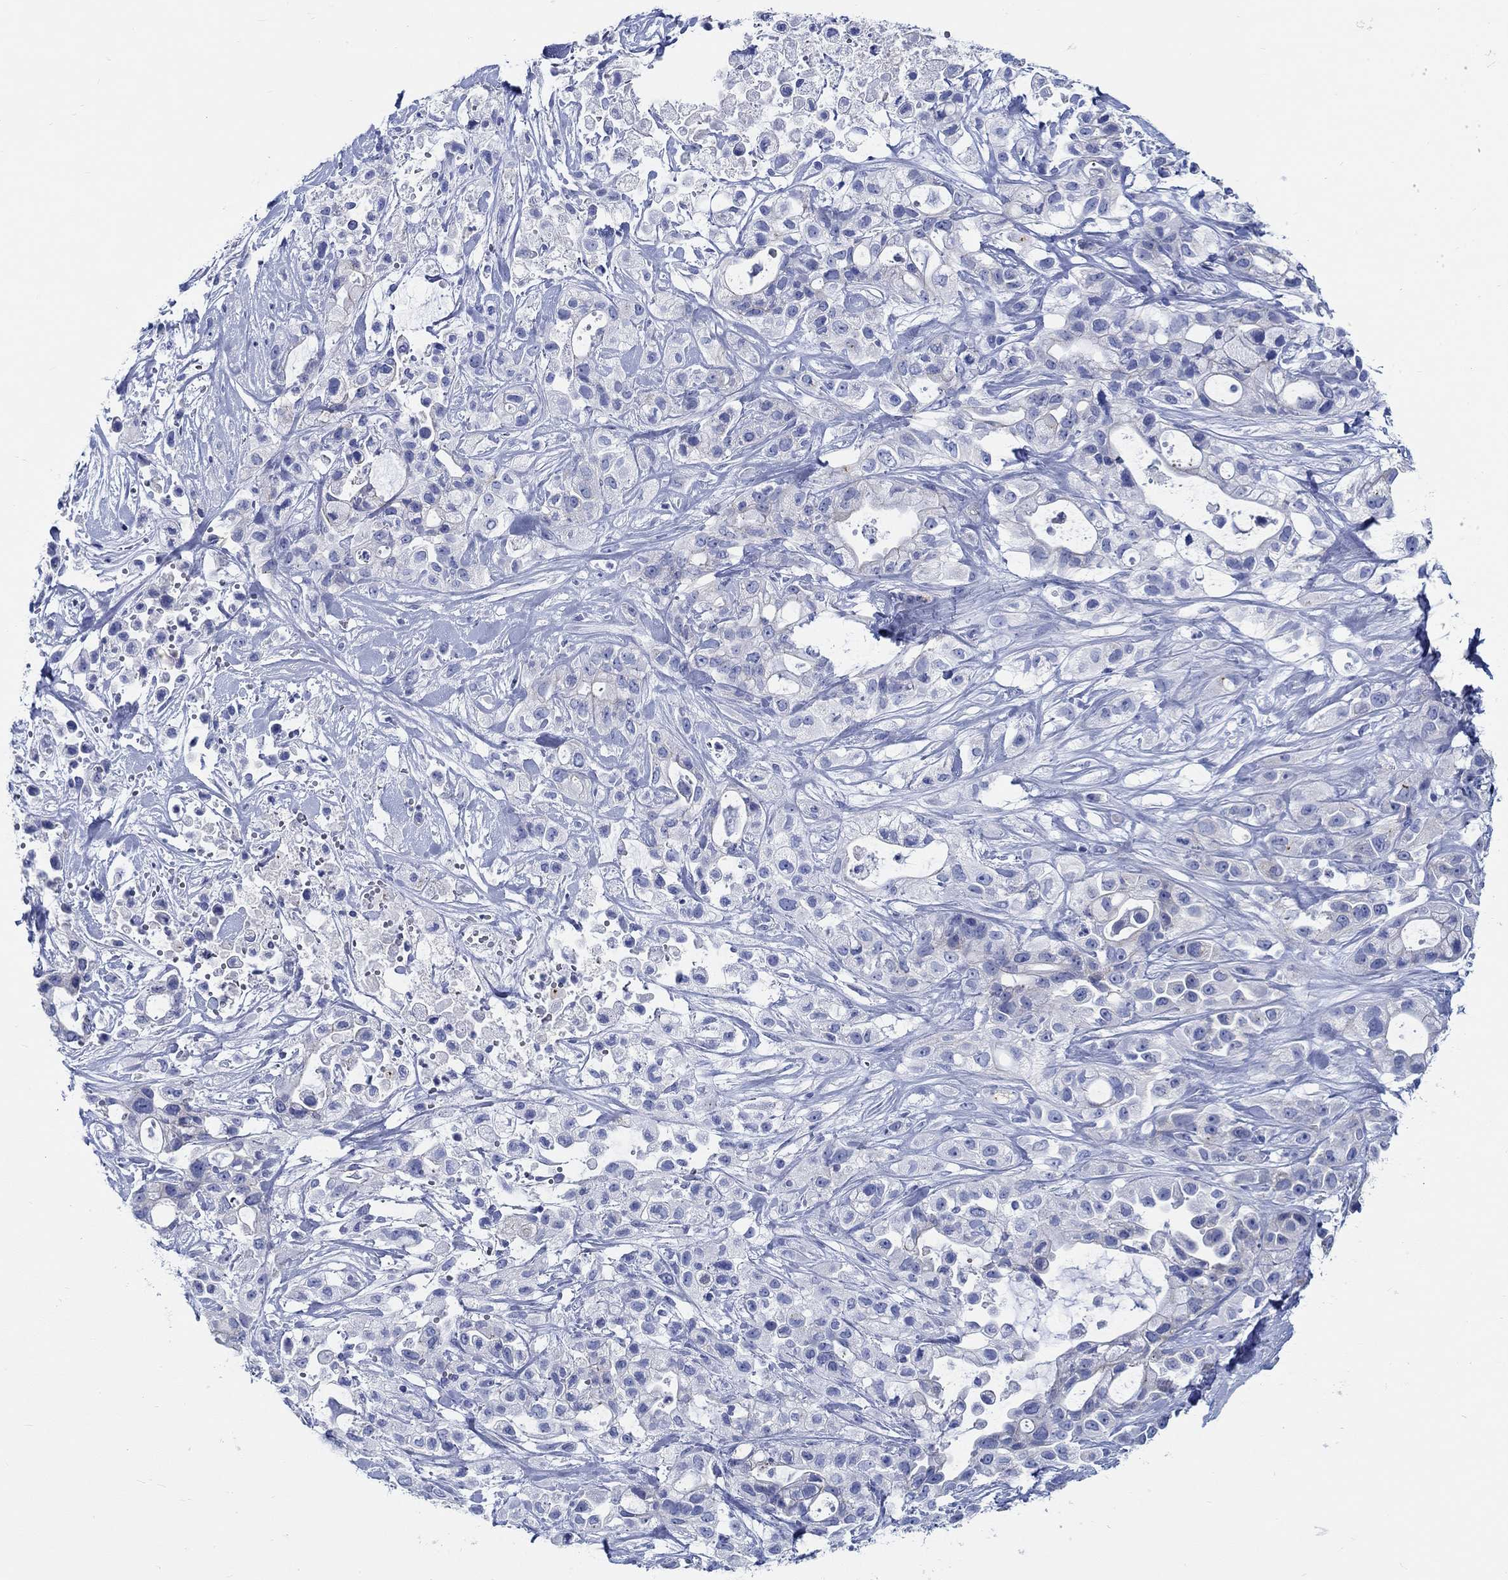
{"staining": {"intensity": "negative", "quantity": "none", "location": "none"}, "tissue": "pancreatic cancer", "cell_type": "Tumor cells", "image_type": "cancer", "snomed": [{"axis": "morphology", "description": "Adenocarcinoma, NOS"}, {"axis": "topography", "description": "Pancreas"}], "caption": "DAB (3,3'-diaminobenzidine) immunohistochemical staining of pancreatic adenocarcinoma demonstrates no significant positivity in tumor cells.", "gene": "RD3L", "patient": {"sex": "male", "age": 44}}